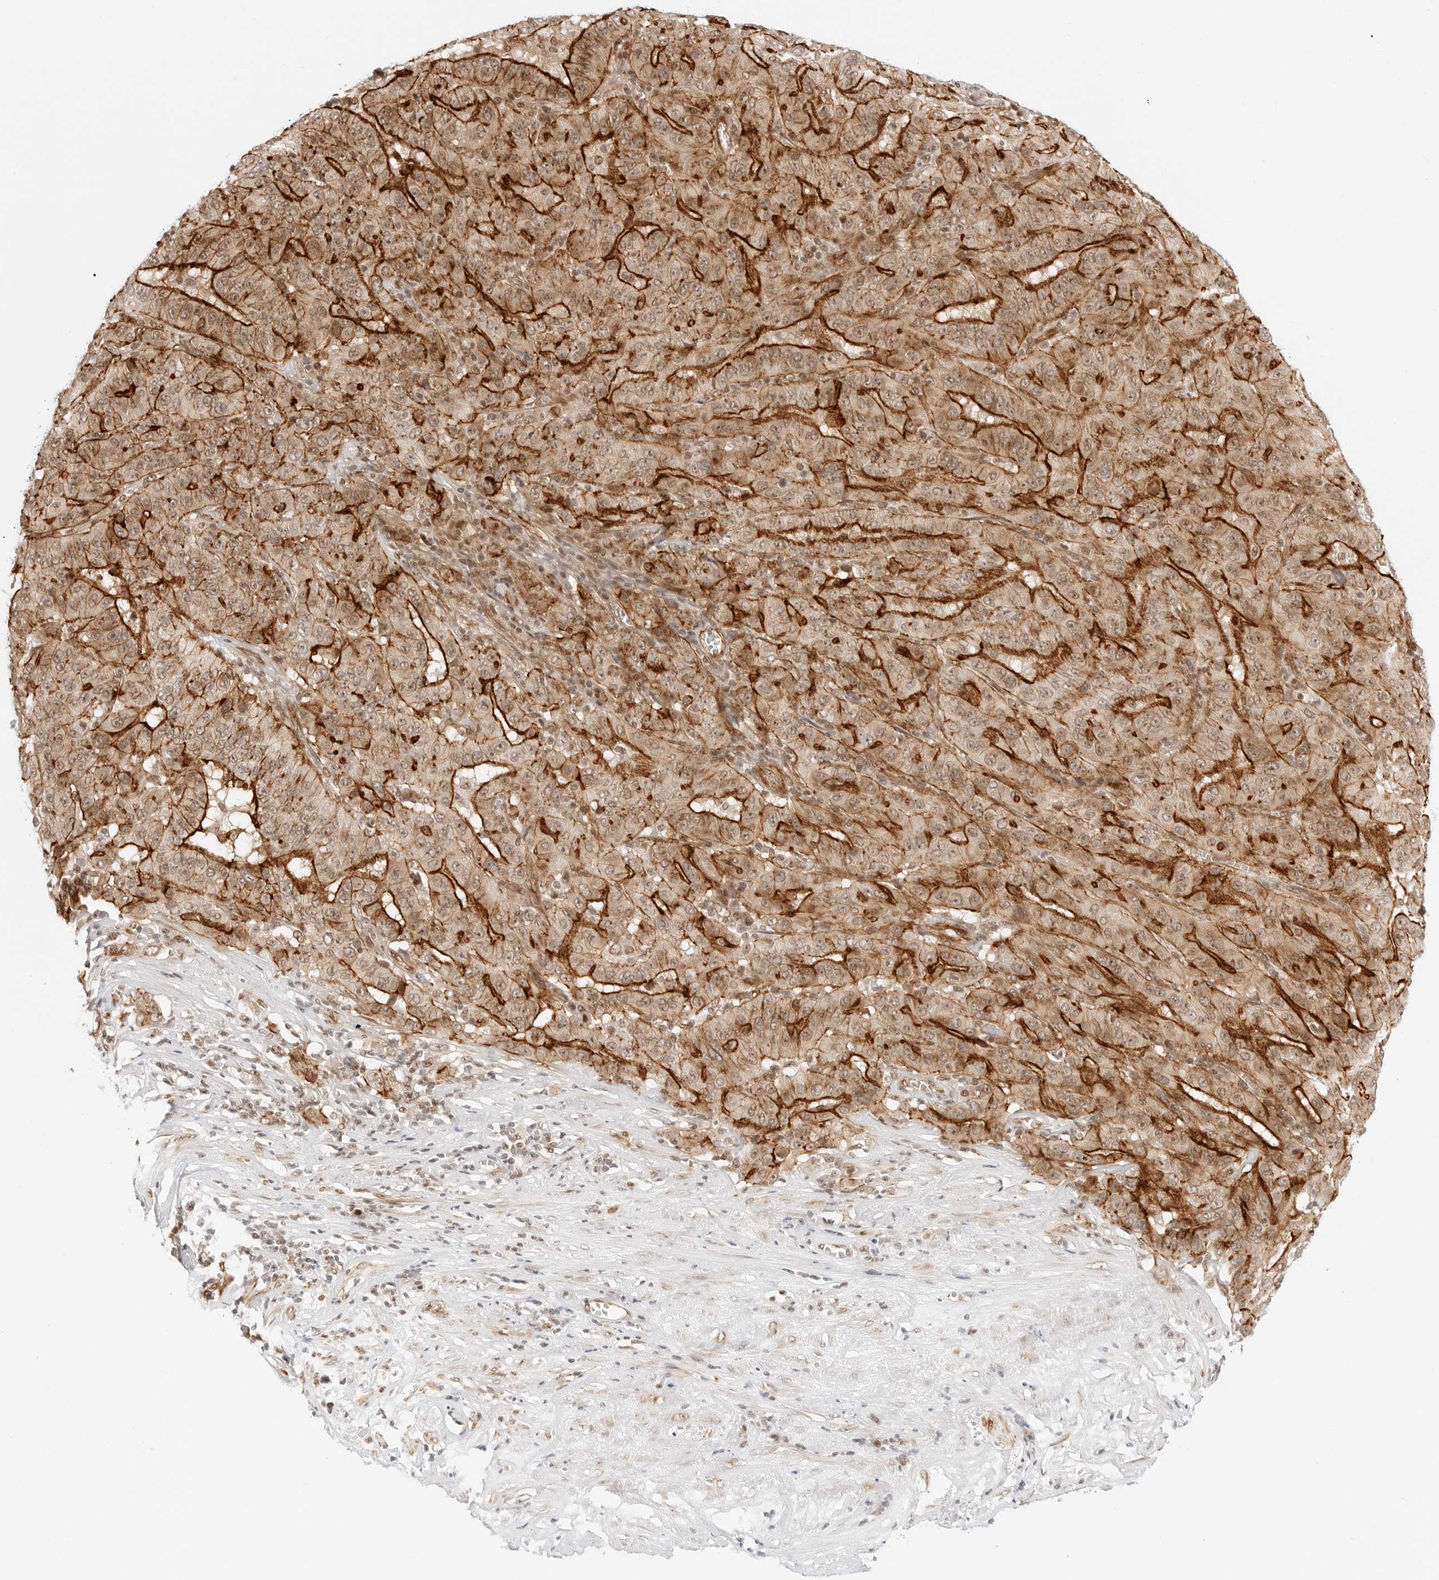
{"staining": {"intensity": "strong", "quantity": ">75%", "location": "cytoplasmic/membranous,nuclear"}, "tissue": "pancreatic cancer", "cell_type": "Tumor cells", "image_type": "cancer", "snomed": [{"axis": "morphology", "description": "Adenocarcinoma, NOS"}, {"axis": "topography", "description": "Pancreas"}], "caption": "High-power microscopy captured an immunohistochemistry histopathology image of adenocarcinoma (pancreatic), revealing strong cytoplasmic/membranous and nuclear positivity in approximately >75% of tumor cells.", "gene": "ZNF613", "patient": {"sex": "male", "age": 63}}